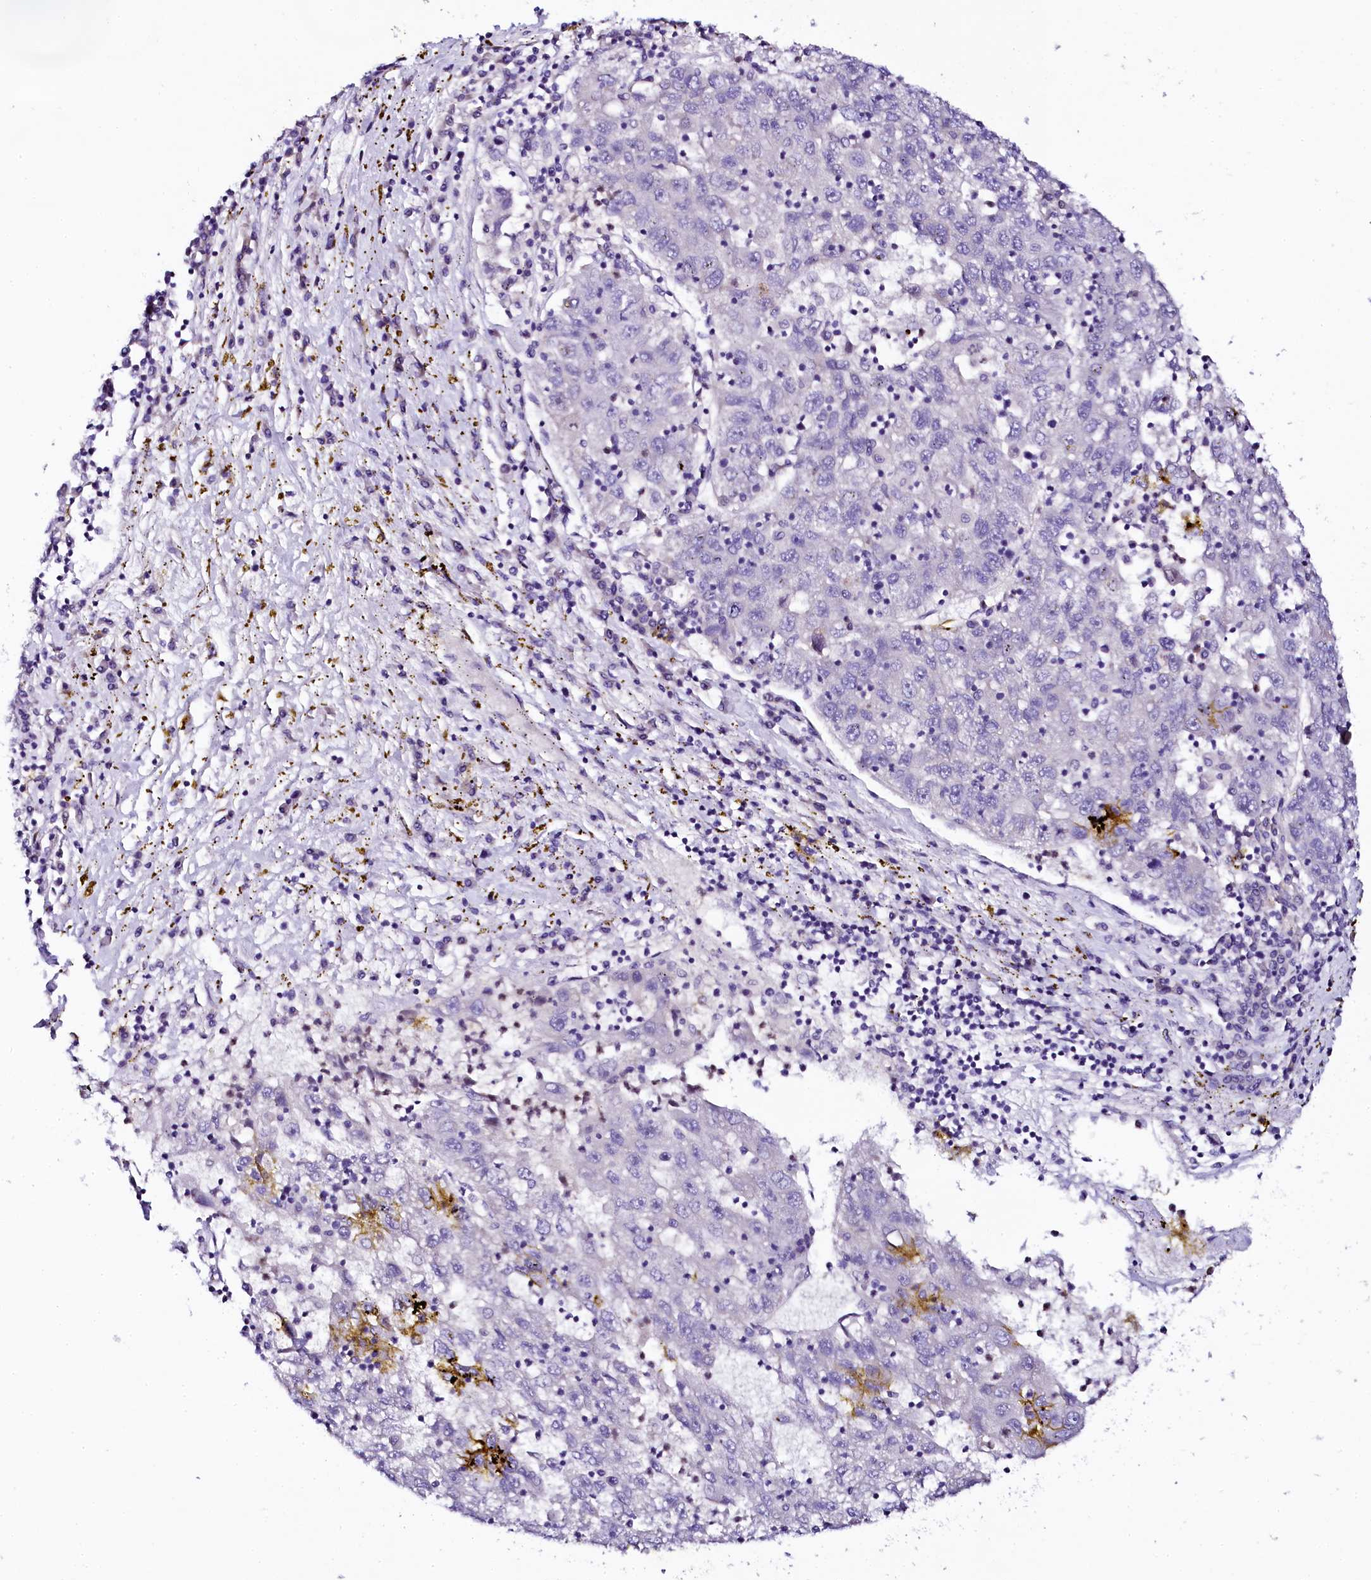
{"staining": {"intensity": "negative", "quantity": "none", "location": "none"}, "tissue": "liver cancer", "cell_type": "Tumor cells", "image_type": "cancer", "snomed": [{"axis": "morphology", "description": "Carcinoma, Hepatocellular, NOS"}, {"axis": "topography", "description": "Liver"}], "caption": "High power microscopy image of an immunohistochemistry (IHC) photomicrograph of hepatocellular carcinoma (liver), revealing no significant expression in tumor cells.", "gene": "NAA16", "patient": {"sex": "male", "age": 49}}